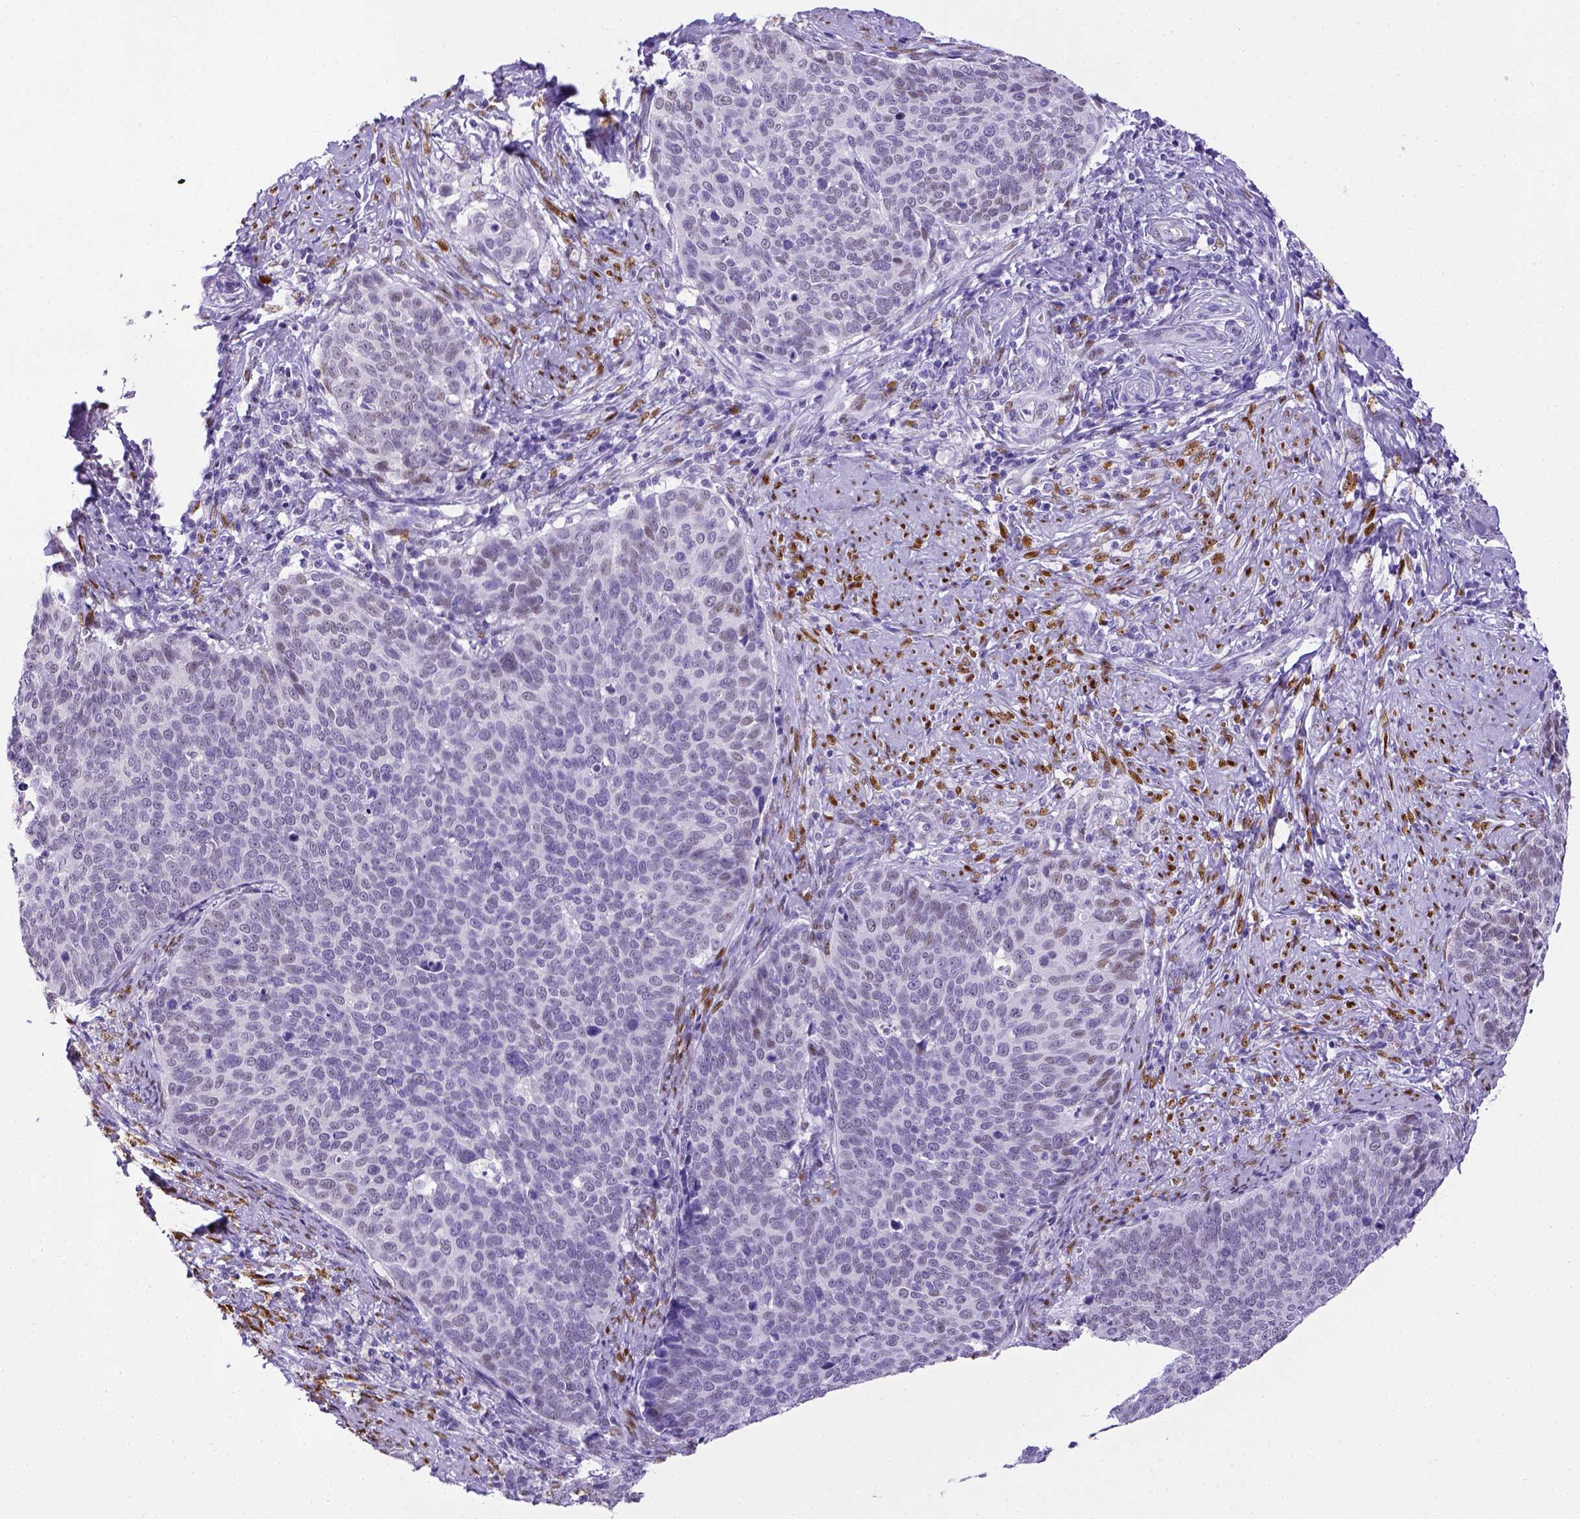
{"staining": {"intensity": "weak", "quantity": "<25%", "location": "nuclear"}, "tissue": "cervical cancer", "cell_type": "Tumor cells", "image_type": "cancer", "snomed": [{"axis": "morphology", "description": "Normal tissue, NOS"}, {"axis": "morphology", "description": "Squamous cell carcinoma, NOS"}, {"axis": "topography", "description": "Cervix"}], "caption": "Micrograph shows no protein staining in tumor cells of squamous cell carcinoma (cervical) tissue. Nuclei are stained in blue.", "gene": "ESR1", "patient": {"sex": "female", "age": 39}}